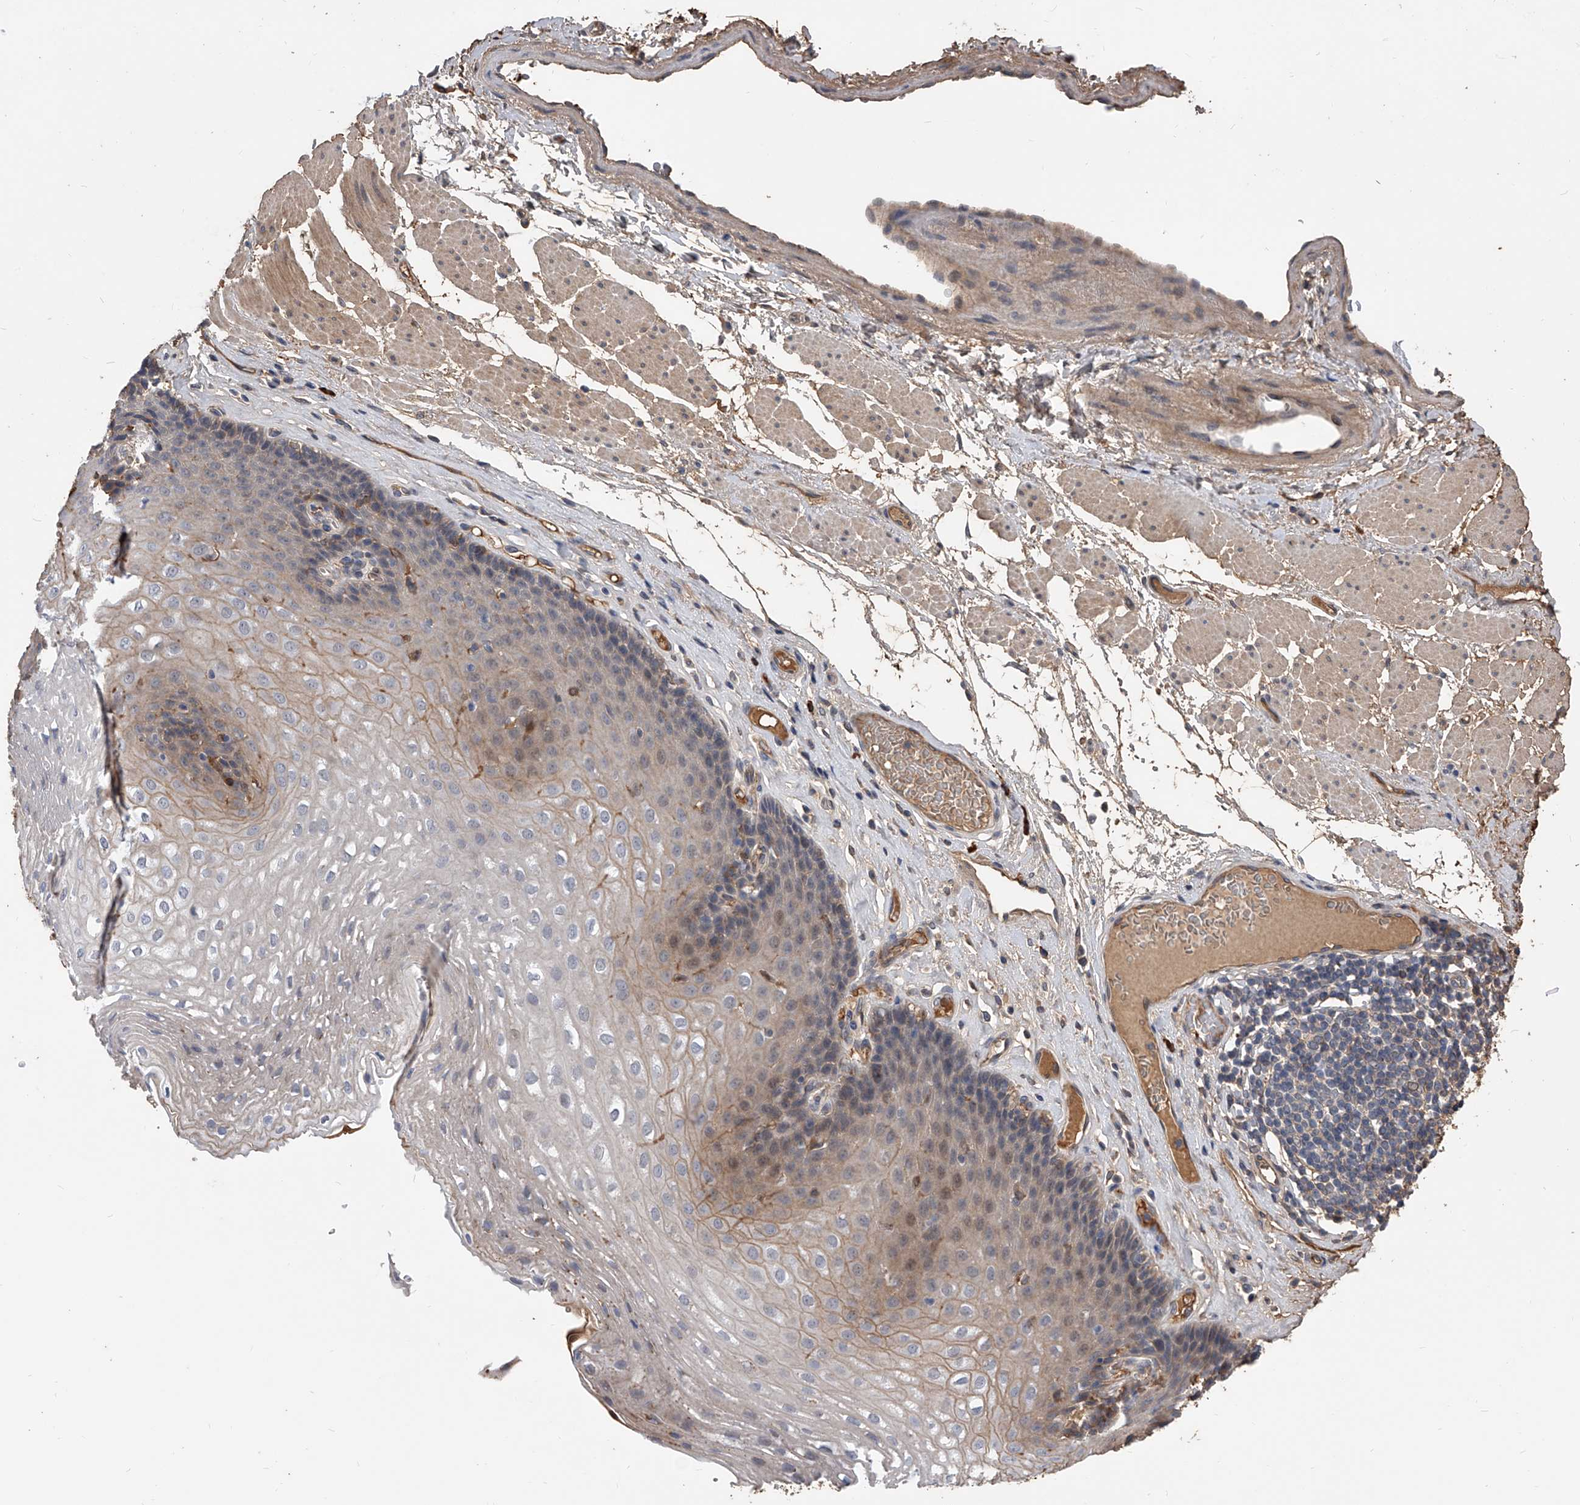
{"staining": {"intensity": "weak", "quantity": "25%-75%", "location": "cytoplasmic/membranous"}, "tissue": "esophagus", "cell_type": "Squamous epithelial cells", "image_type": "normal", "snomed": [{"axis": "morphology", "description": "Normal tissue, NOS"}, {"axis": "topography", "description": "Esophagus"}], "caption": "Esophagus stained for a protein exhibits weak cytoplasmic/membranous positivity in squamous epithelial cells.", "gene": "ZNF25", "patient": {"sex": "female", "age": 66}}